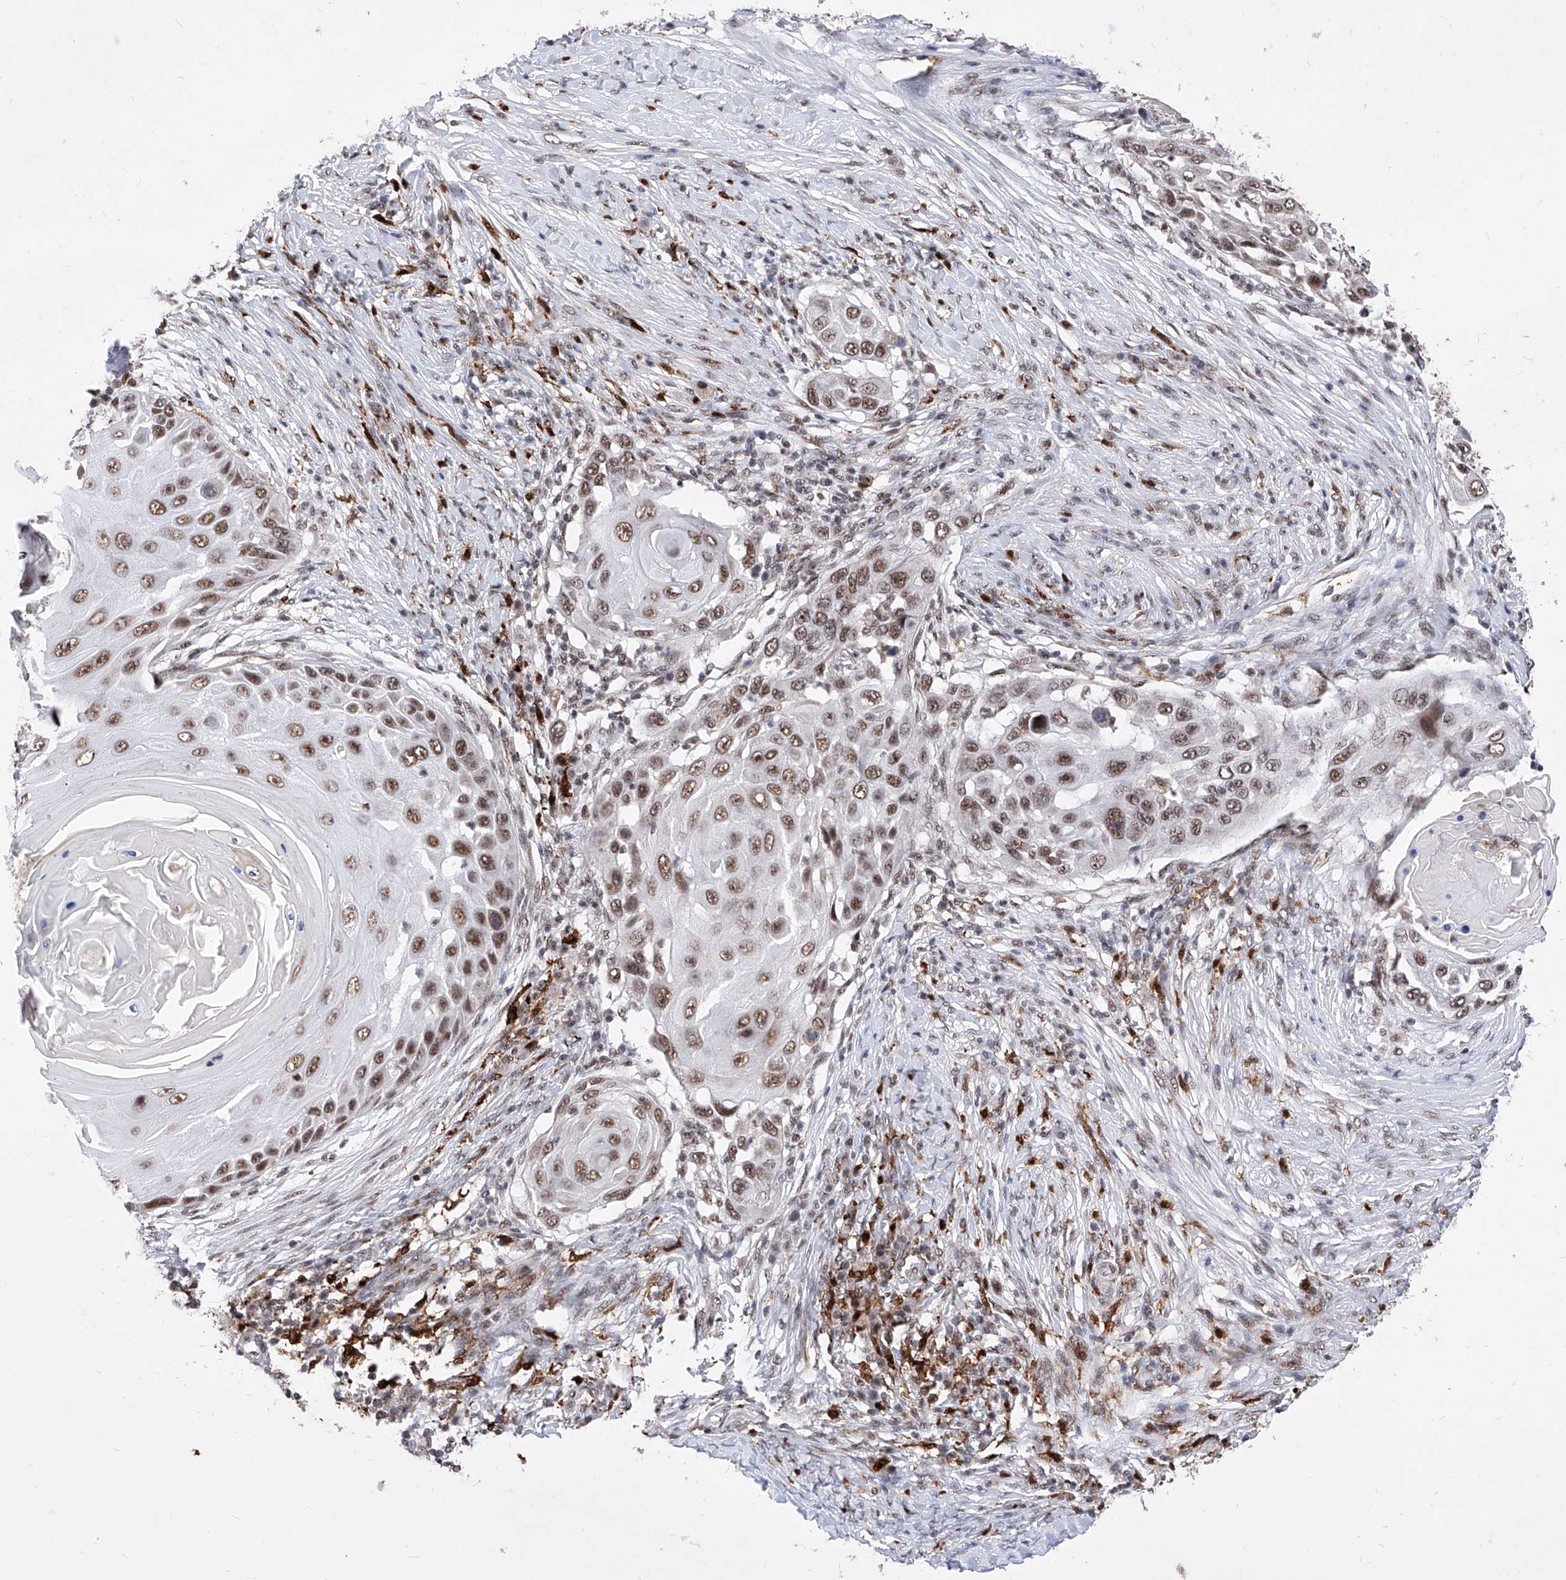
{"staining": {"intensity": "strong", "quantity": ">75%", "location": "nuclear"}, "tissue": "skin cancer", "cell_type": "Tumor cells", "image_type": "cancer", "snomed": [{"axis": "morphology", "description": "Squamous cell carcinoma, NOS"}, {"axis": "topography", "description": "Skin"}], "caption": "Immunohistochemical staining of skin squamous cell carcinoma exhibits strong nuclear protein positivity in about >75% of tumor cells.", "gene": "PHF5A", "patient": {"sex": "female", "age": 44}}